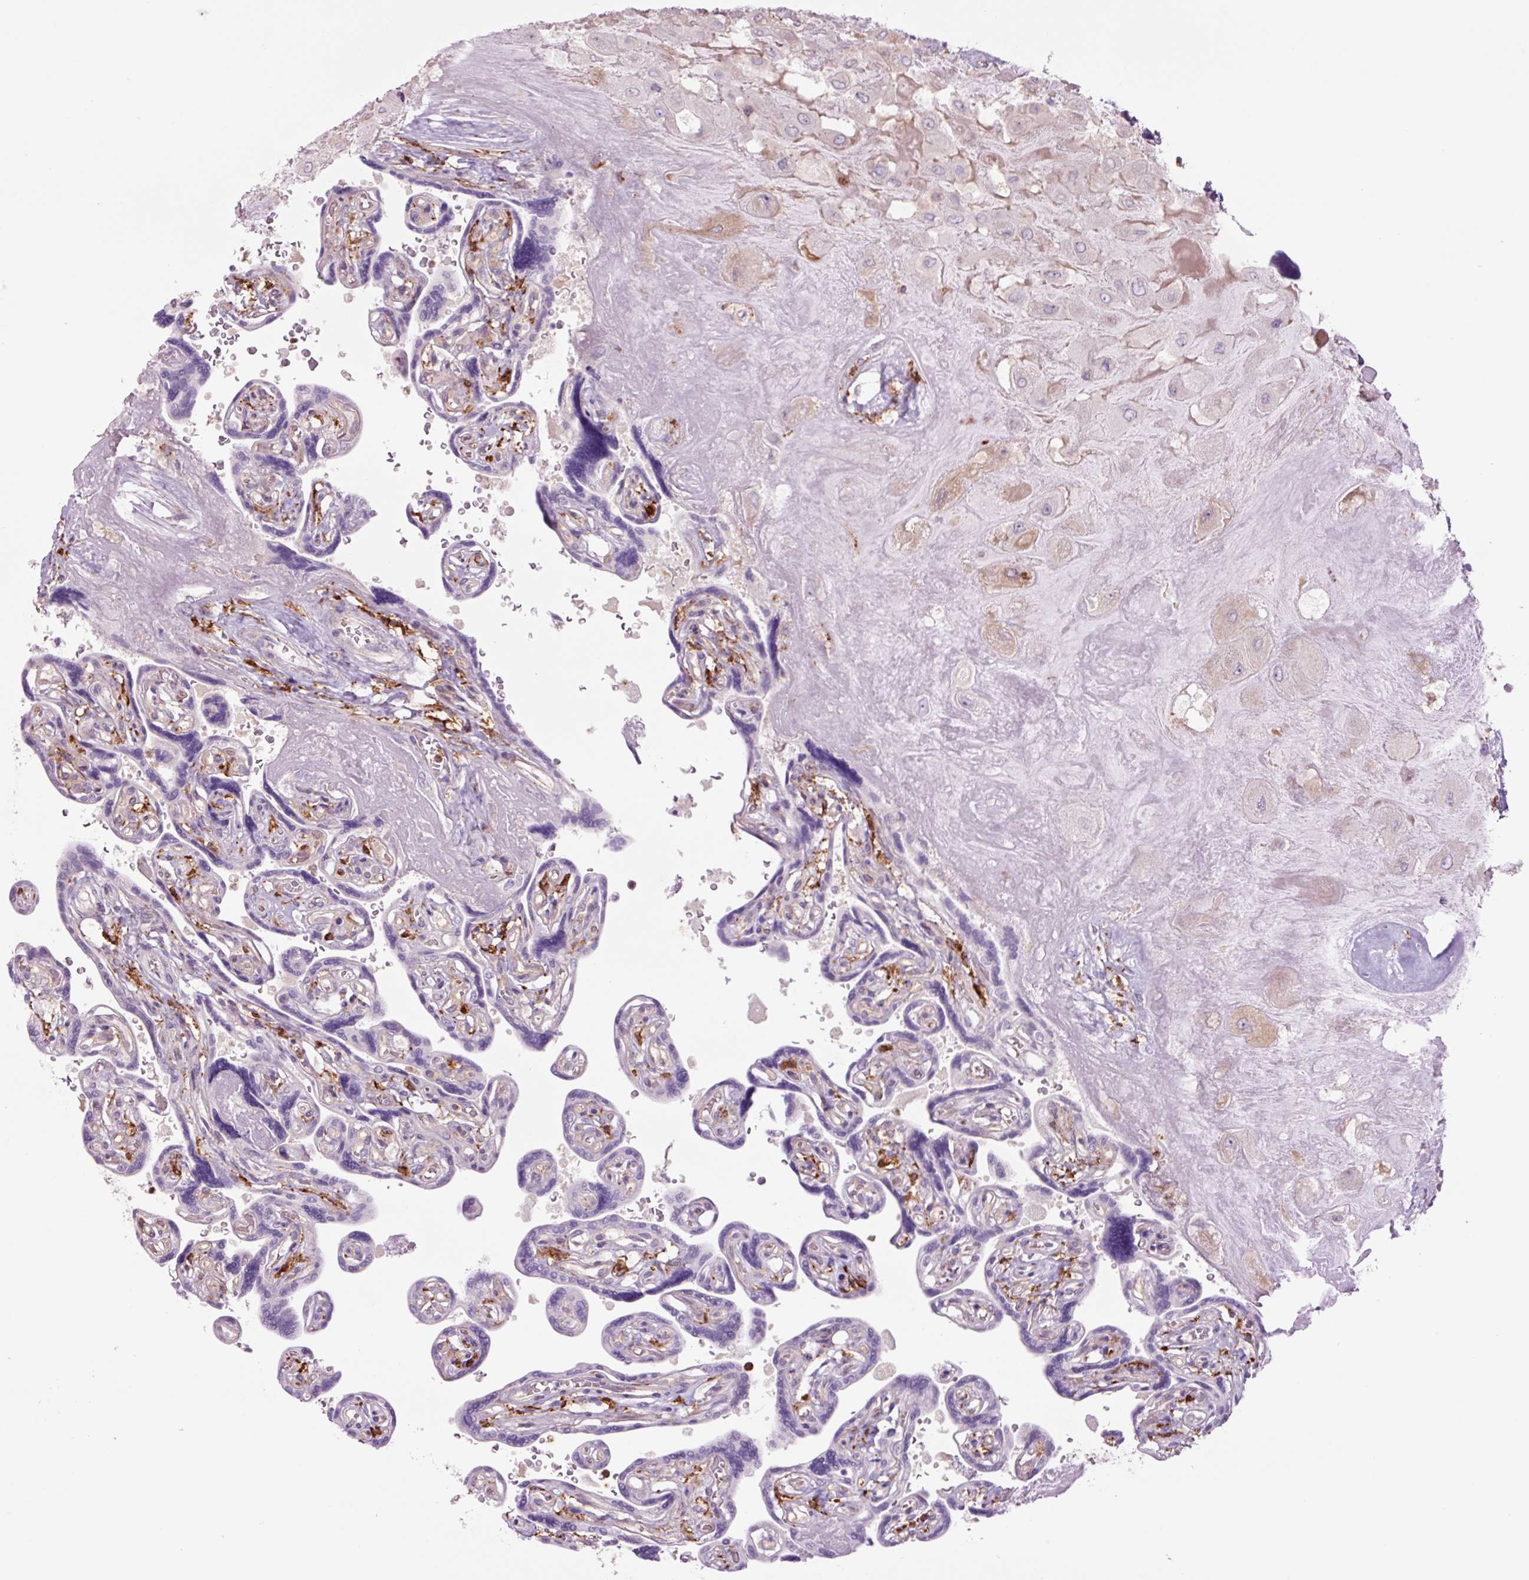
{"staining": {"intensity": "moderate", "quantity": "<25%", "location": "cytoplasmic/membranous"}, "tissue": "placenta", "cell_type": "Decidual cells", "image_type": "normal", "snomed": [{"axis": "morphology", "description": "Normal tissue, NOS"}, {"axis": "topography", "description": "Placenta"}], "caption": "Decidual cells show low levels of moderate cytoplasmic/membranous staining in approximately <25% of cells in unremarkable placenta.", "gene": "SH2D6", "patient": {"sex": "female", "age": 32}}